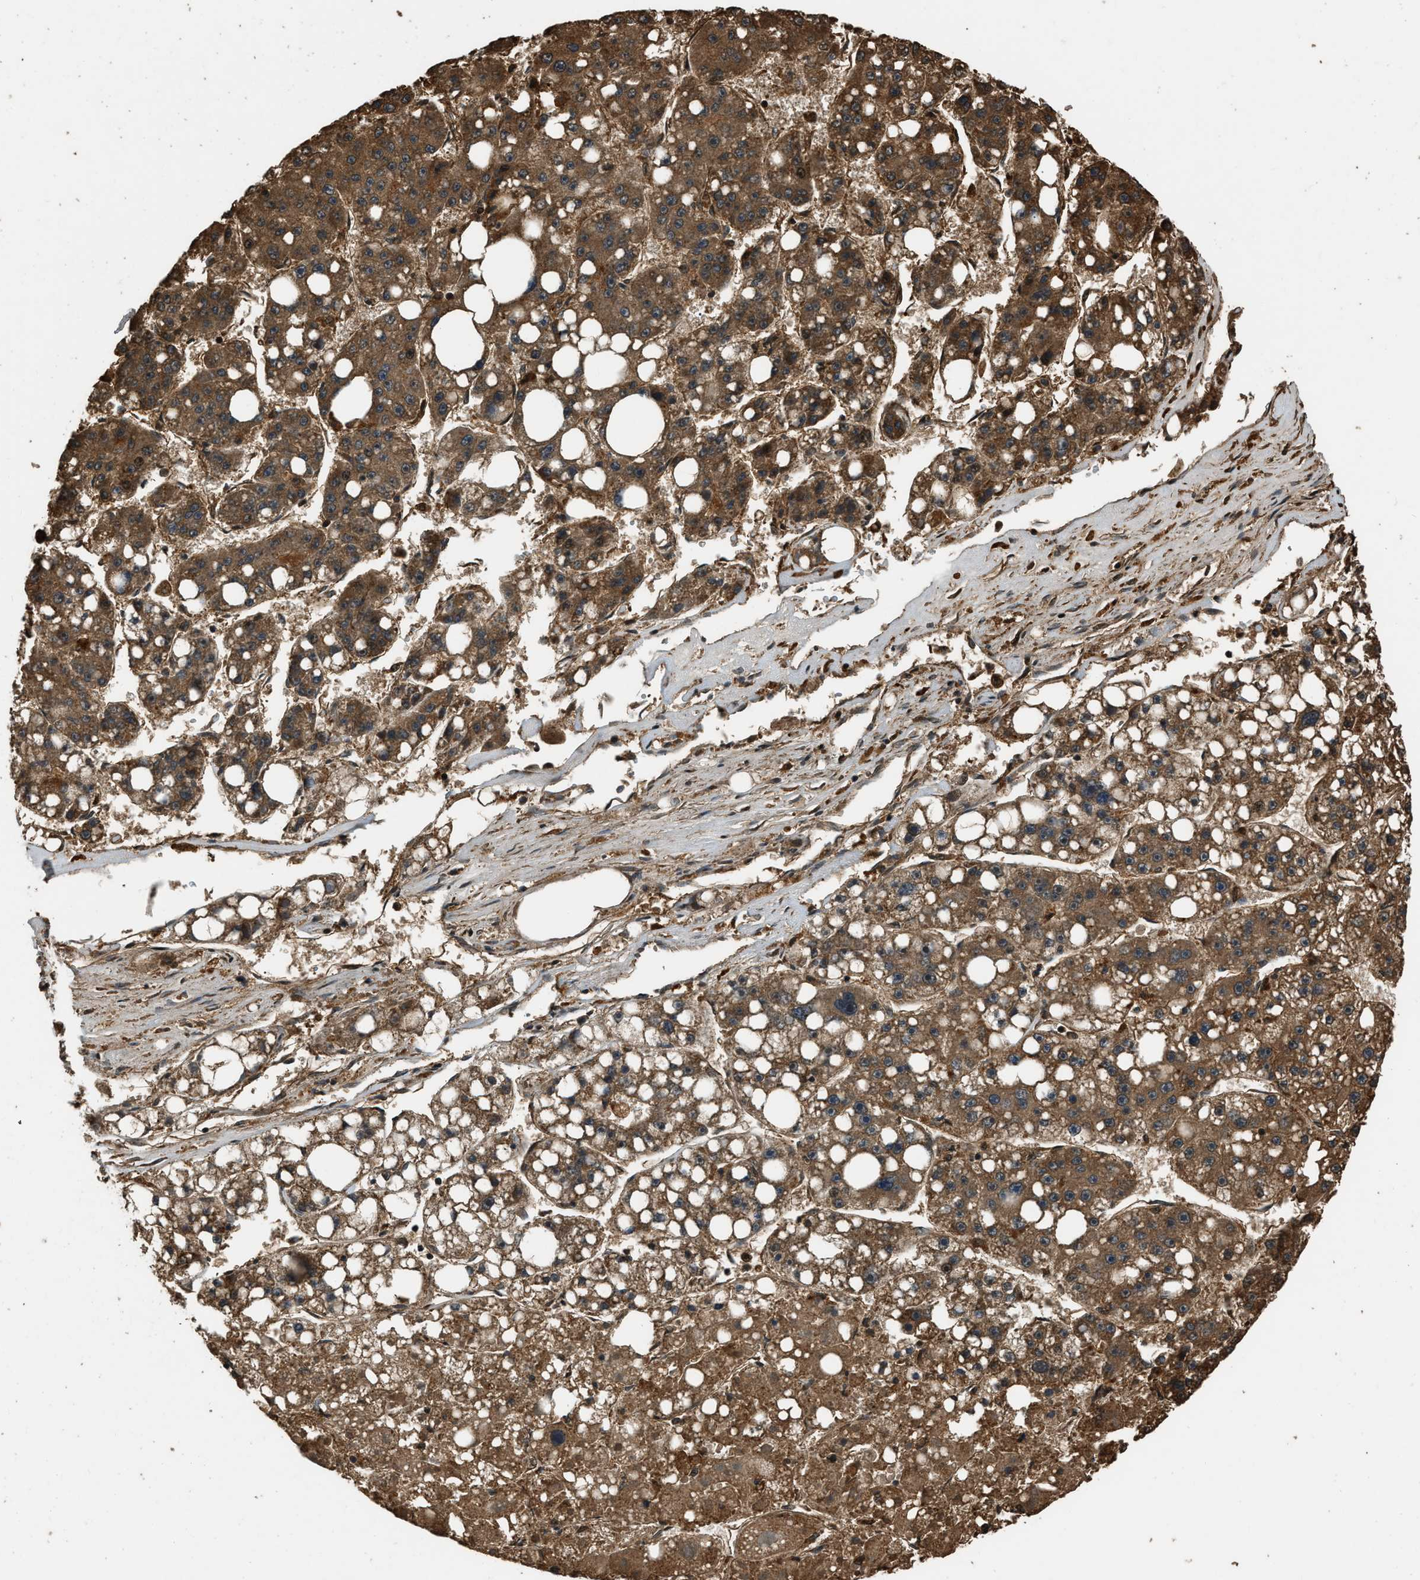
{"staining": {"intensity": "moderate", "quantity": ">75%", "location": "cytoplasmic/membranous"}, "tissue": "liver cancer", "cell_type": "Tumor cells", "image_type": "cancer", "snomed": [{"axis": "morphology", "description": "Carcinoma, Hepatocellular, NOS"}, {"axis": "topography", "description": "Liver"}], "caption": "Protein expression analysis of liver cancer (hepatocellular carcinoma) reveals moderate cytoplasmic/membranous positivity in about >75% of tumor cells.", "gene": "RAP2A", "patient": {"sex": "female", "age": 61}}